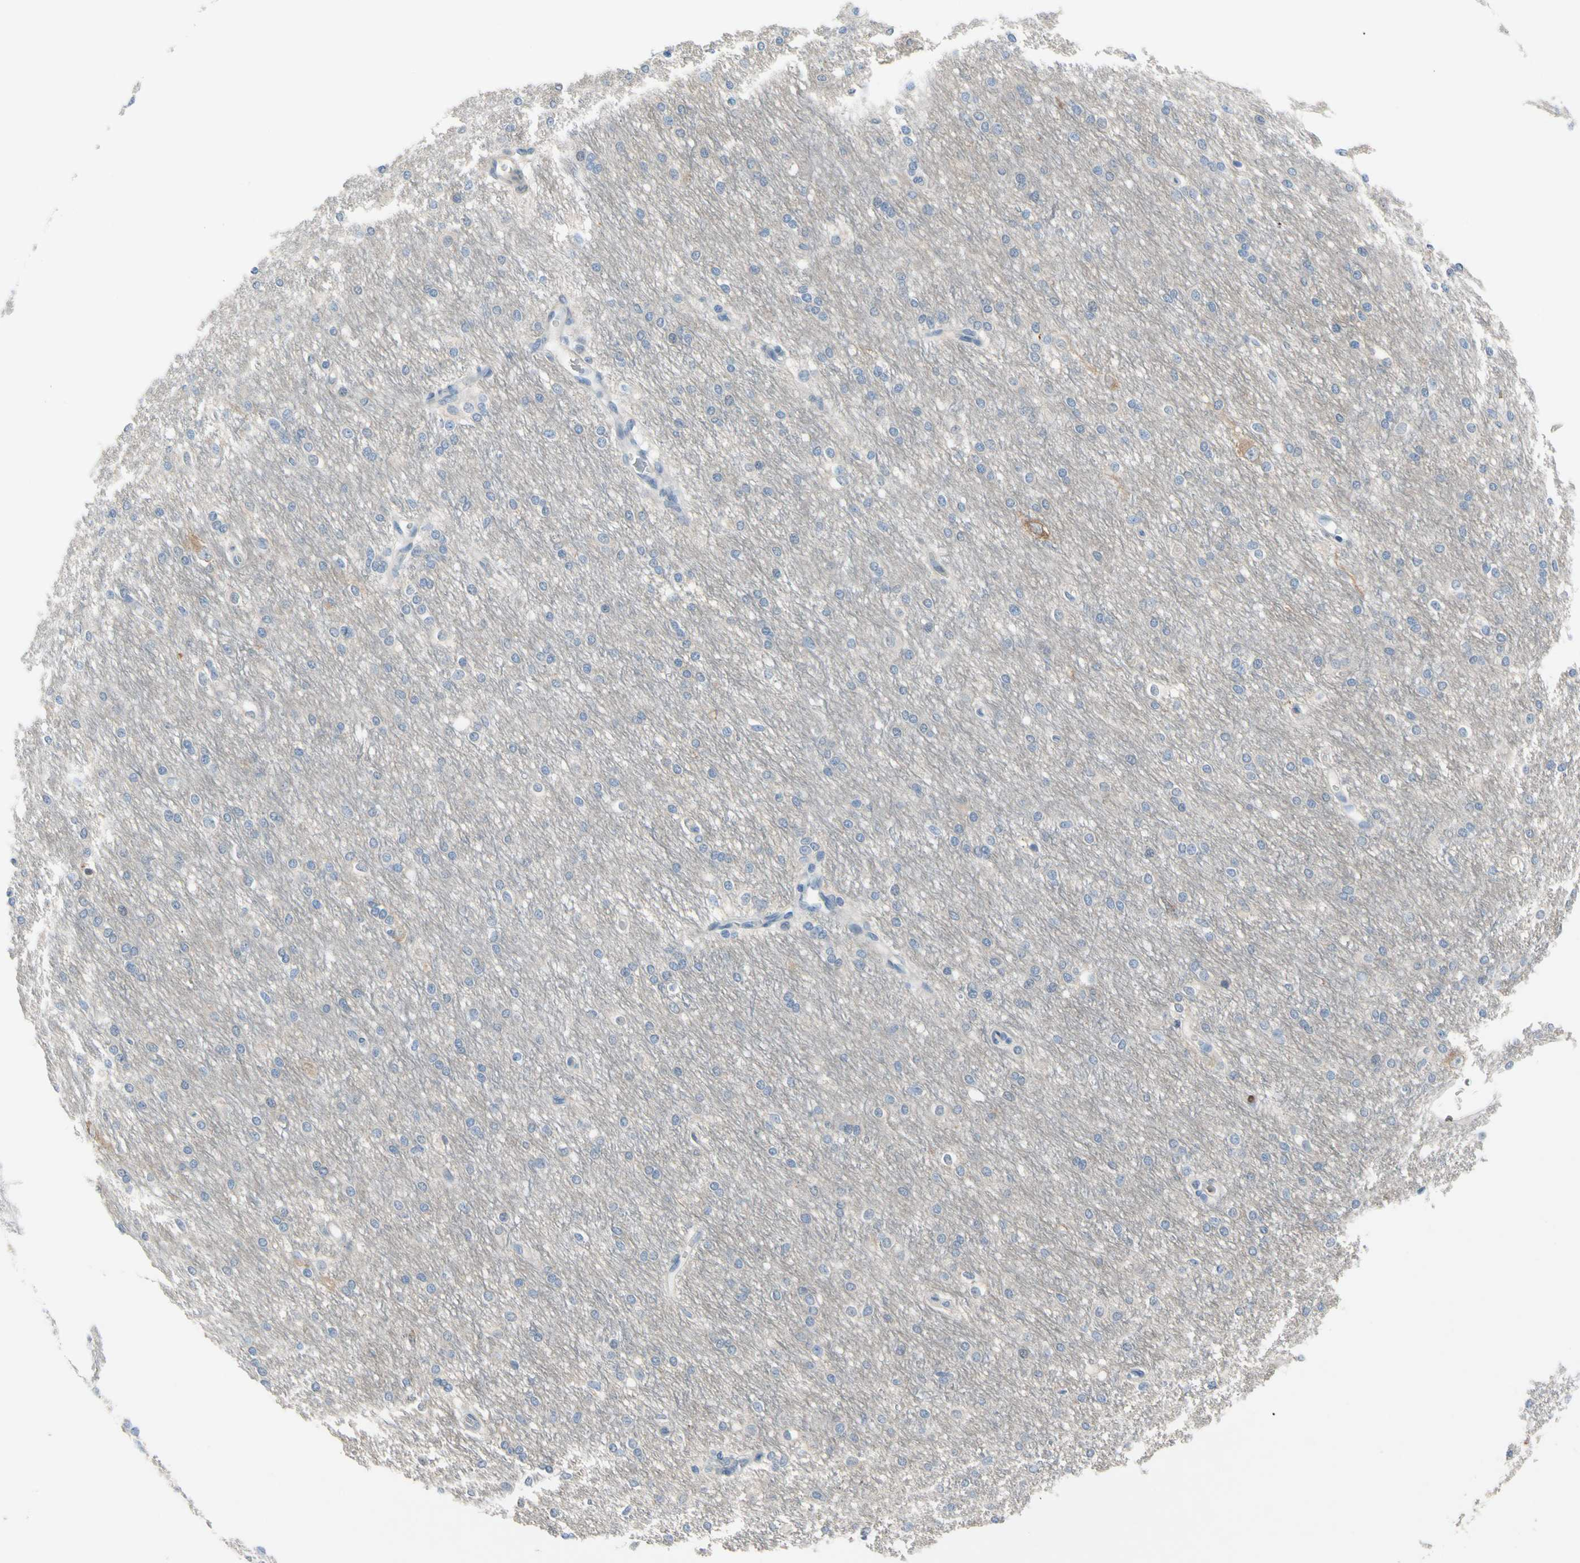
{"staining": {"intensity": "negative", "quantity": "none", "location": "none"}, "tissue": "cerebral cortex", "cell_type": "Endothelial cells", "image_type": "normal", "snomed": [{"axis": "morphology", "description": "Normal tissue, NOS"}, {"axis": "morphology", "description": "Inflammation, NOS"}, {"axis": "topography", "description": "Cerebral cortex"}], "caption": "A high-resolution micrograph shows immunohistochemistry staining of unremarkable cerebral cortex, which displays no significant positivity in endothelial cells. (Brightfield microscopy of DAB IHC at high magnification).", "gene": "MARK1", "patient": {"sex": "male", "age": 6}}